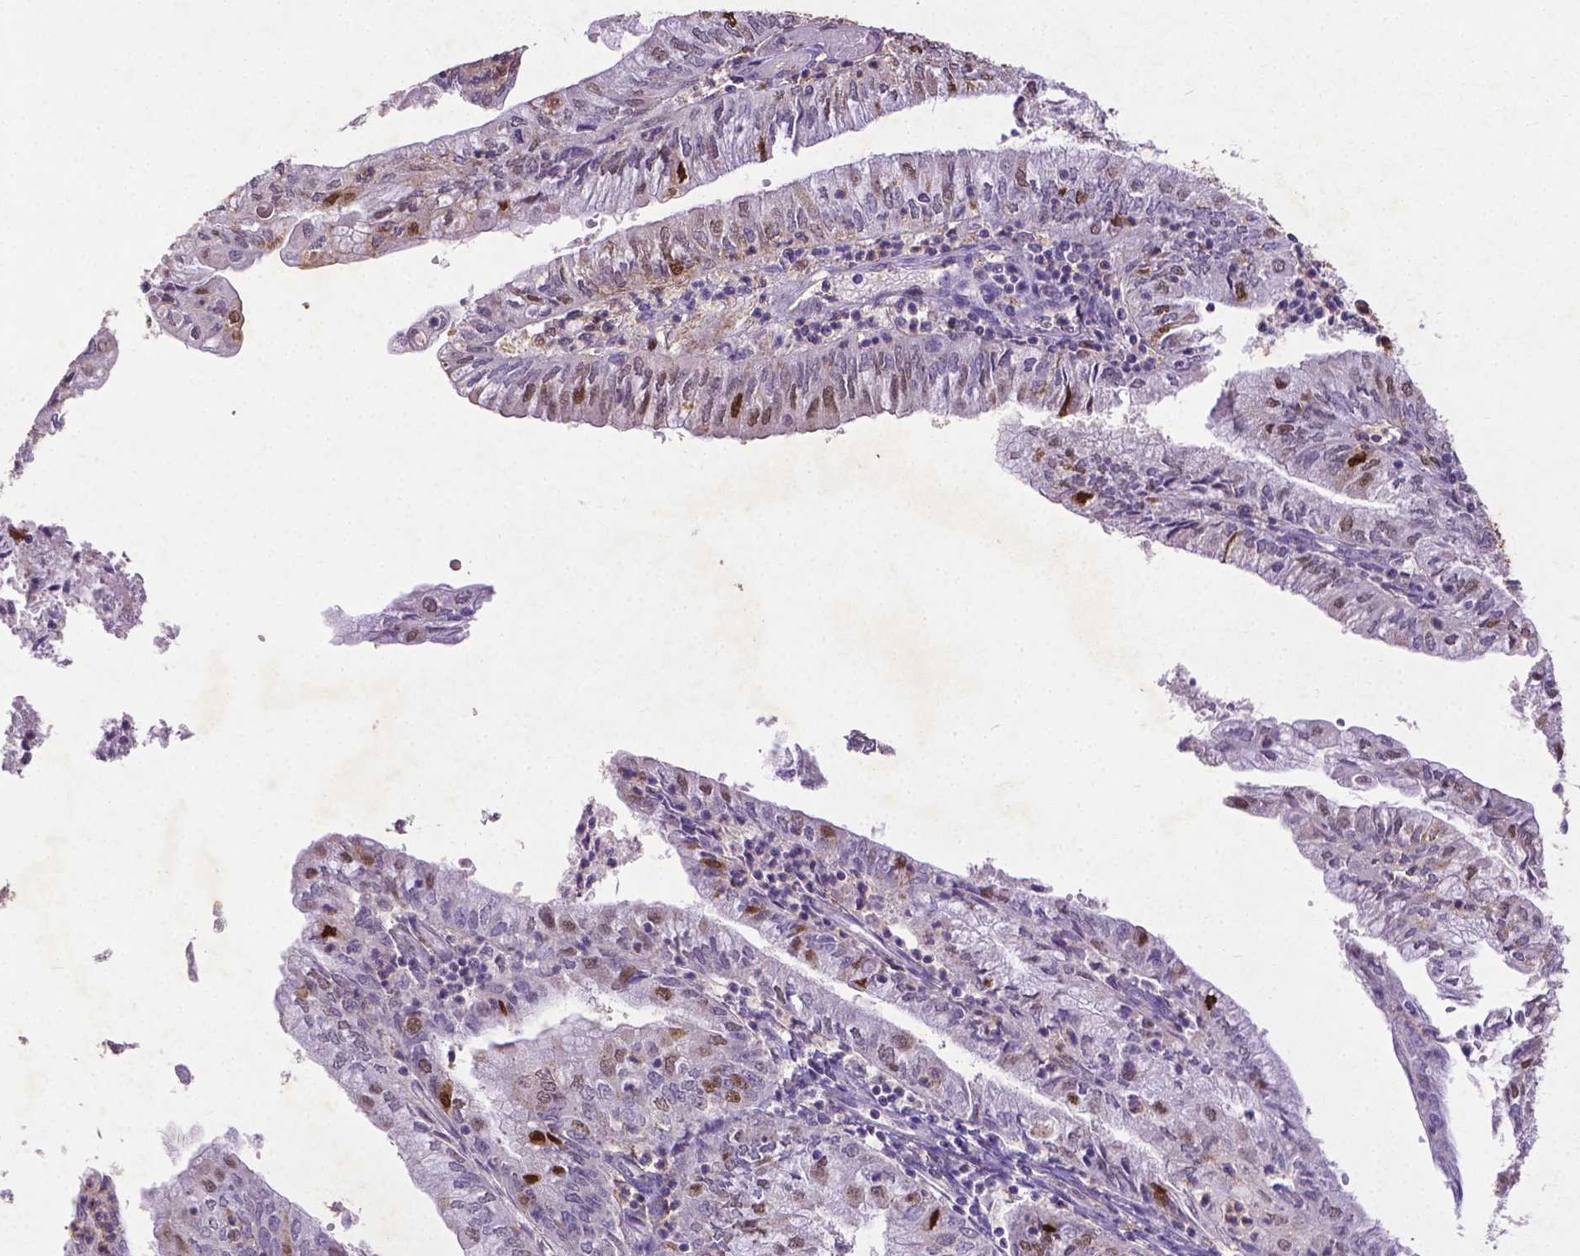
{"staining": {"intensity": "strong", "quantity": "<25%", "location": "nuclear"}, "tissue": "endometrial cancer", "cell_type": "Tumor cells", "image_type": "cancer", "snomed": [{"axis": "morphology", "description": "Adenocarcinoma, NOS"}, {"axis": "topography", "description": "Endometrium"}], "caption": "A brown stain labels strong nuclear positivity of a protein in human endometrial cancer tumor cells. The protein is stained brown, and the nuclei are stained in blue (DAB (3,3'-diaminobenzidine) IHC with brightfield microscopy, high magnification).", "gene": "CDKN1A", "patient": {"sex": "female", "age": 55}}